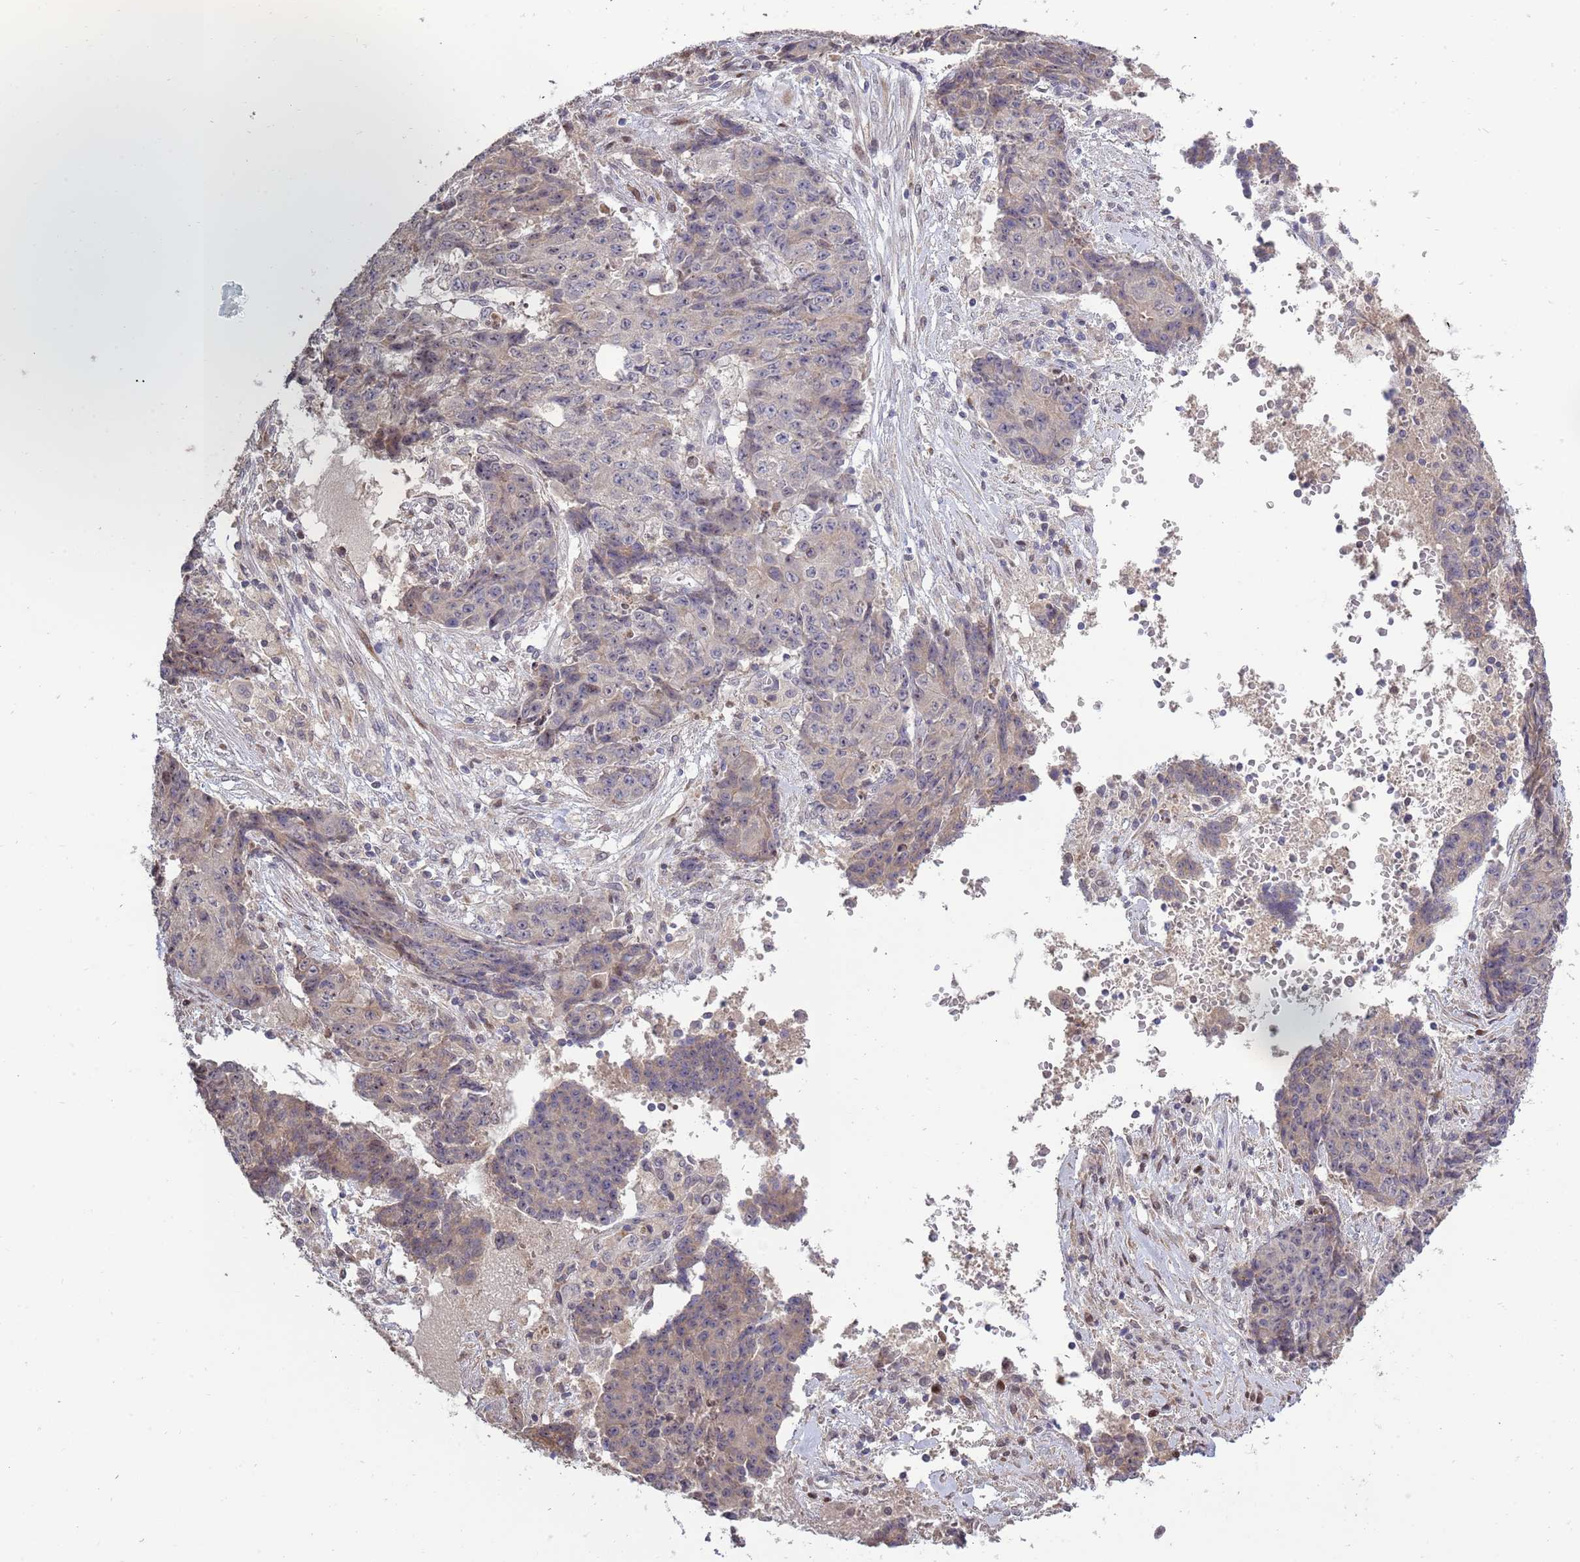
{"staining": {"intensity": "negative", "quantity": "none", "location": "none"}, "tissue": "ovarian cancer", "cell_type": "Tumor cells", "image_type": "cancer", "snomed": [{"axis": "morphology", "description": "Carcinoma, endometroid"}, {"axis": "topography", "description": "Ovary"}], "caption": "Tumor cells are negative for protein expression in human ovarian cancer (endometroid carcinoma).", "gene": "SYNDIG1L", "patient": {"sex": "female", "age": 42}}